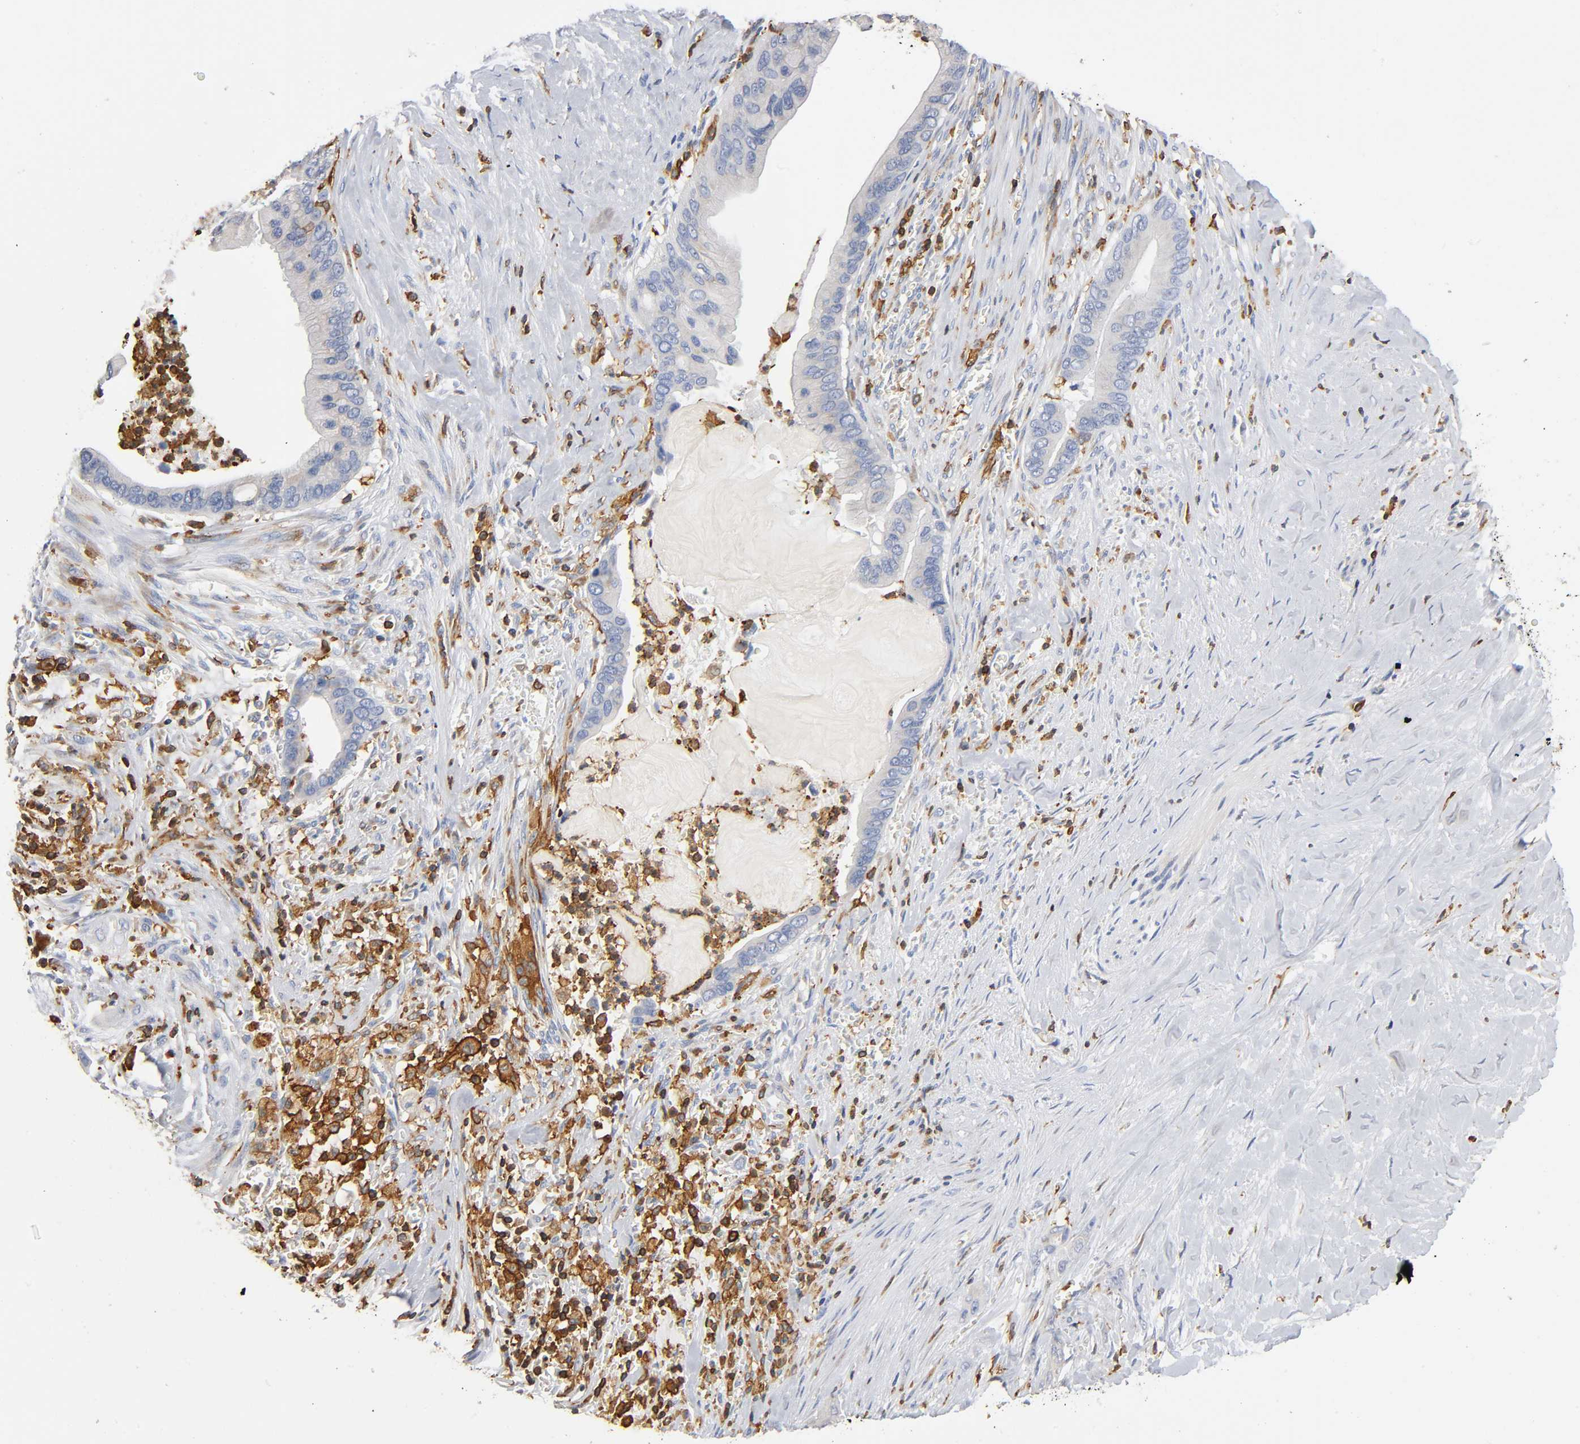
{"staining": {"intensity": "moderate", "quantity": "<25%", "location": "cytoplasmic/membranous"}, "tissue": "pancreatic cancer", "cell_type": "Tumor cells", "image_type": "cancer", "snomed": [{"axis": "morphology", "description": "Adenocarcinoma, NOS"}, {"axis": "topography", "description": "Pancreas"}], "caption": "Pancreatic cancer (adenocarcinoma) tissue shows moderate cytoplasmic/membranous positivity in approximately <25% of tumor cells (Stains: DAB in brown, nuclei in blue, Microscopy: brightfield microscopy at high magnification).", "gene": "CAPN10", "patient": {"sex": "male", "age": 59}}